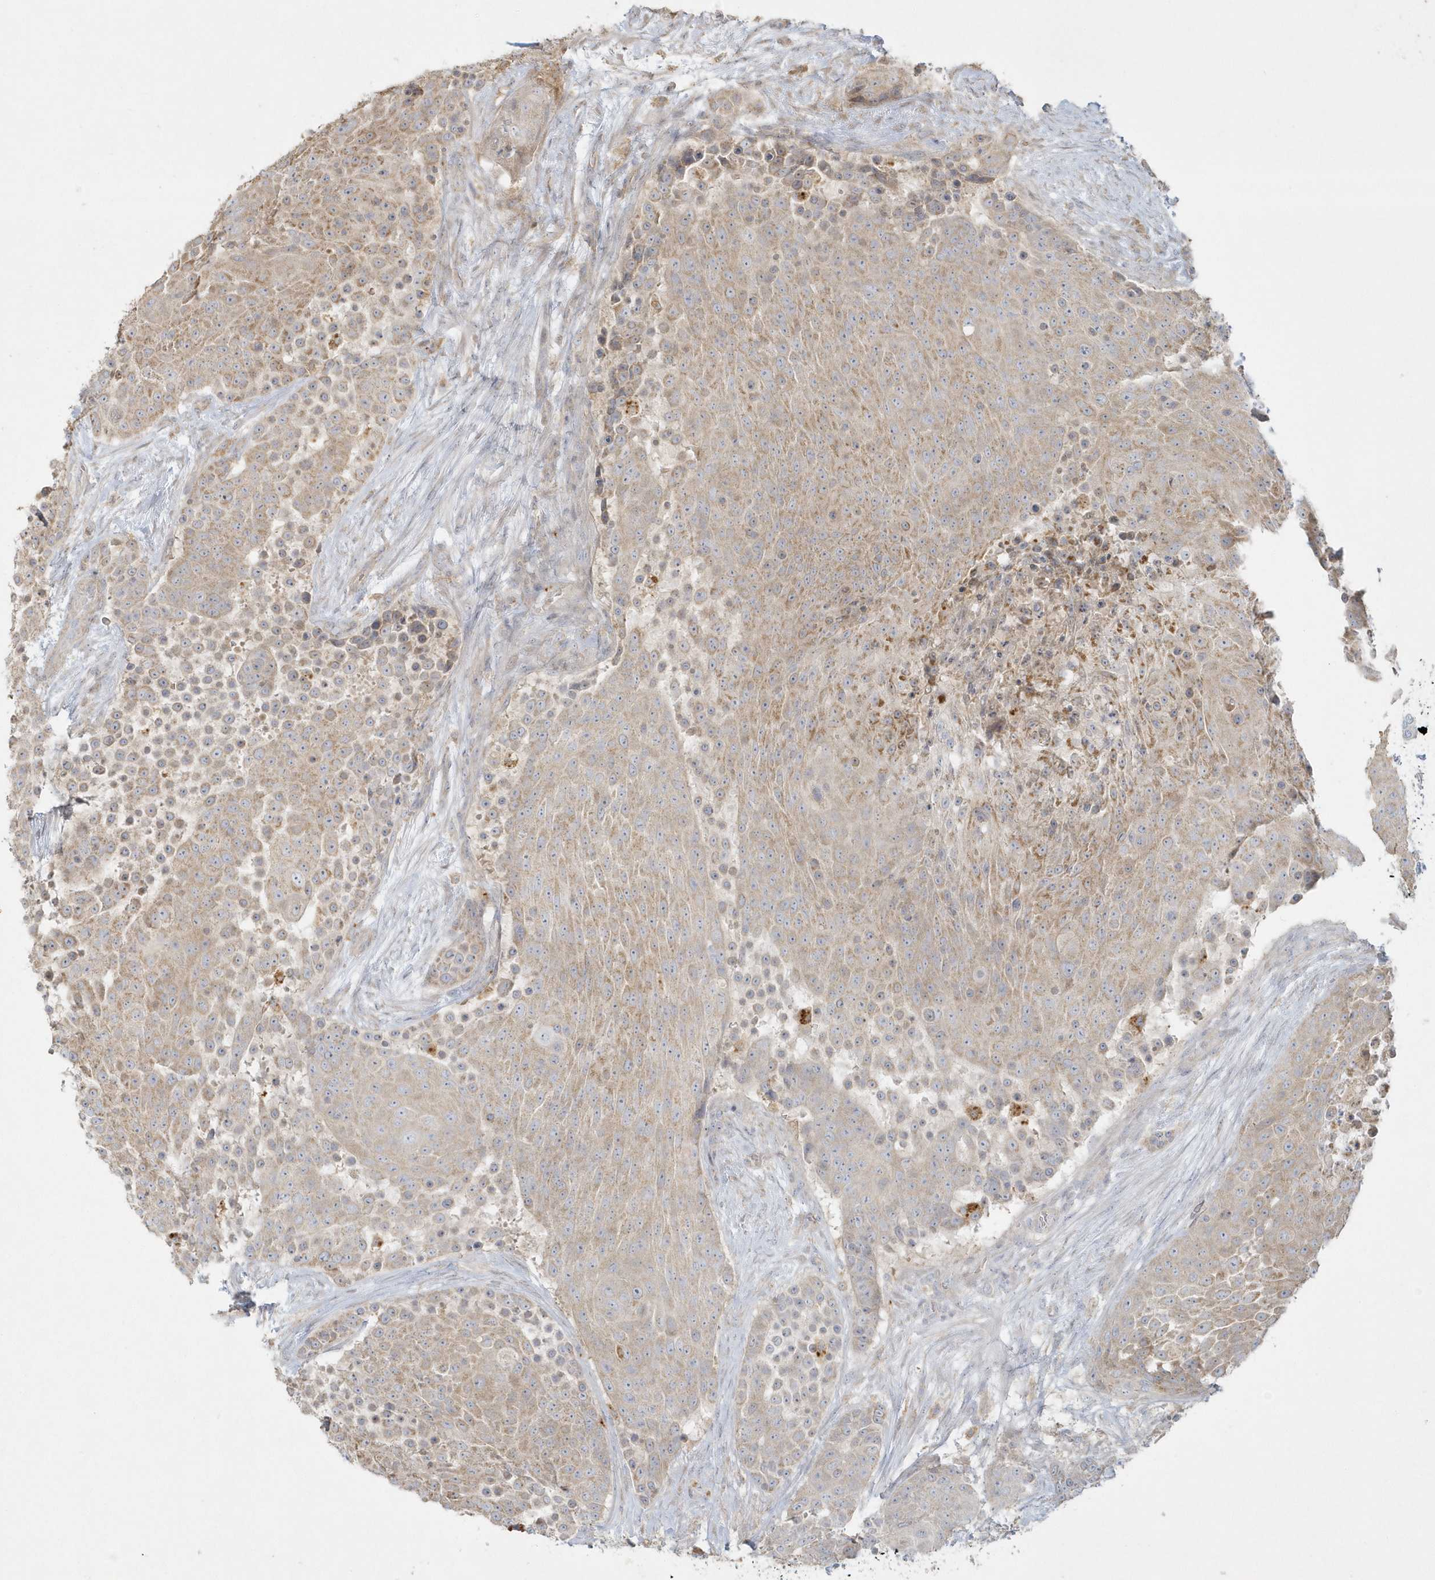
{"staining": {"intensity": "weak", "quantity": ">75%", "location": "cytoplasmic/membranous"}, "tissue": "urothelial cancer", "cell_type": "Tumor cells", "image_type": "cancer", "snomed": [{"axis": "morphology", "description": "Urothelial carcinoma, High grade"}, {"axis": "topography", "description": "Urinary bladder"}], "caption": "Tumor cells demonstrate low levels of weak cytoplasmic/membranous expression in about >75% of cells in urothelial cancer. (Stains: DAB (3,3'-diaminobenzidine) in brown, nuclei in blue, Microscopy: brightfield microscopy at high magnification).", "gene": "BLTP3A", "patient": {"sex": "female", "age": 63}}